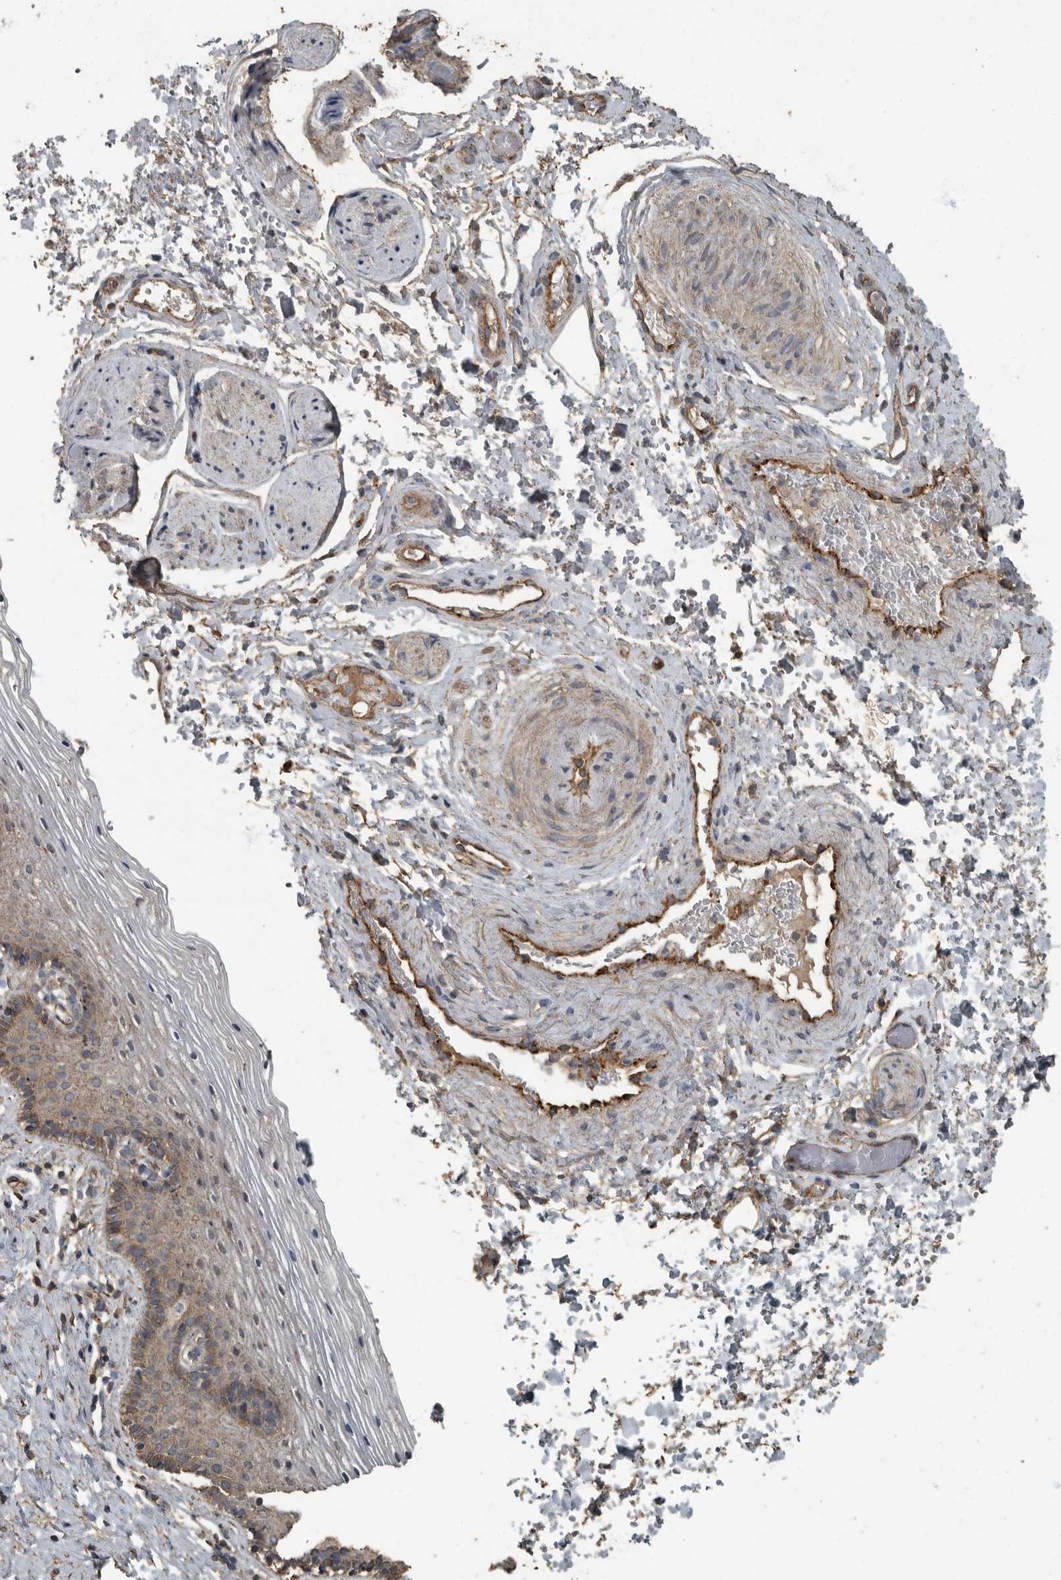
{"staining": {"intensity": "moderate", "quantity": "<25%", "location": "cytoplasmic/membranous"}, "tissue": "vagina", "cell_type": "Squamous epithelial cells", "image_type": "normal", "snomed": [{"axis": "morphology", "description": "Normal tissue, NOS"}, {"axis": "topography", "description": "Vagina"}], "caption": "Human vagina stained with a brown dye displays moderate cytoplasmic/membranous positive staining in approximately <25% of squamous epithelial cells.", "gene": "IL15RA", "patient": {"sex": "female", "age": 32}}